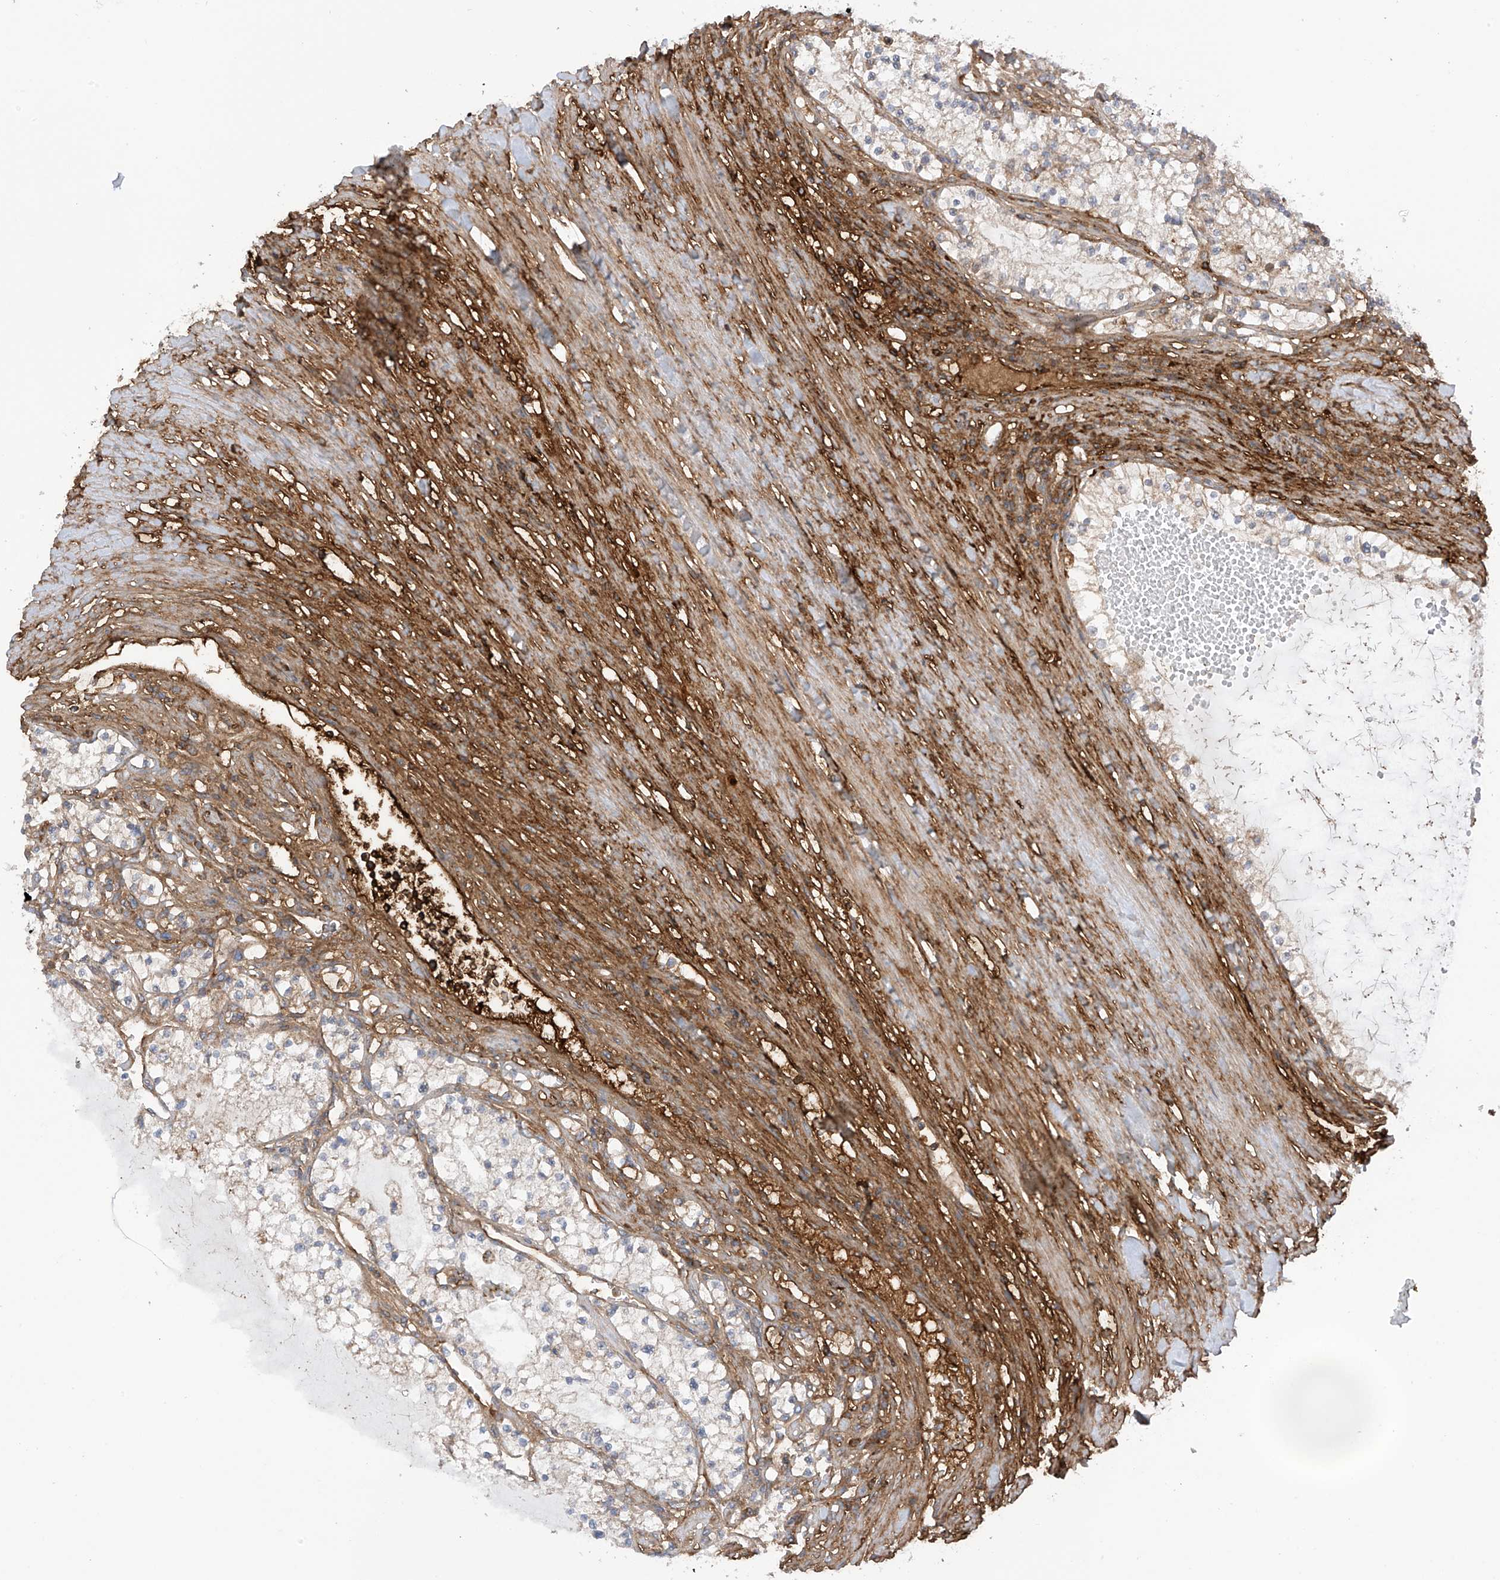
{"staining": {"intensity": "weak", "quantity": "25%-75%", "location": "cytoplasmic/membranous"}, "tissue": "renal cancer", "cell_type": "Tumor cells", "image_type": "cancer", "snomed": [{"axis": "morphology", "description": "Normal tissue, NOS"}, {"axis": "morphology", "description": "Adenocarcinoma, NOS"}, {"axis": "topography", "description": "Kidney"}], "caption": "This is a micrograph of immunohistochemistry (IHC) staining of renal cancer (adenocarcinoma), which shows weak staining in the cytoplasmic/membranous of tumor cells.", "gene": "REPS1", "patient": {"sex": "male", "age": 68}}